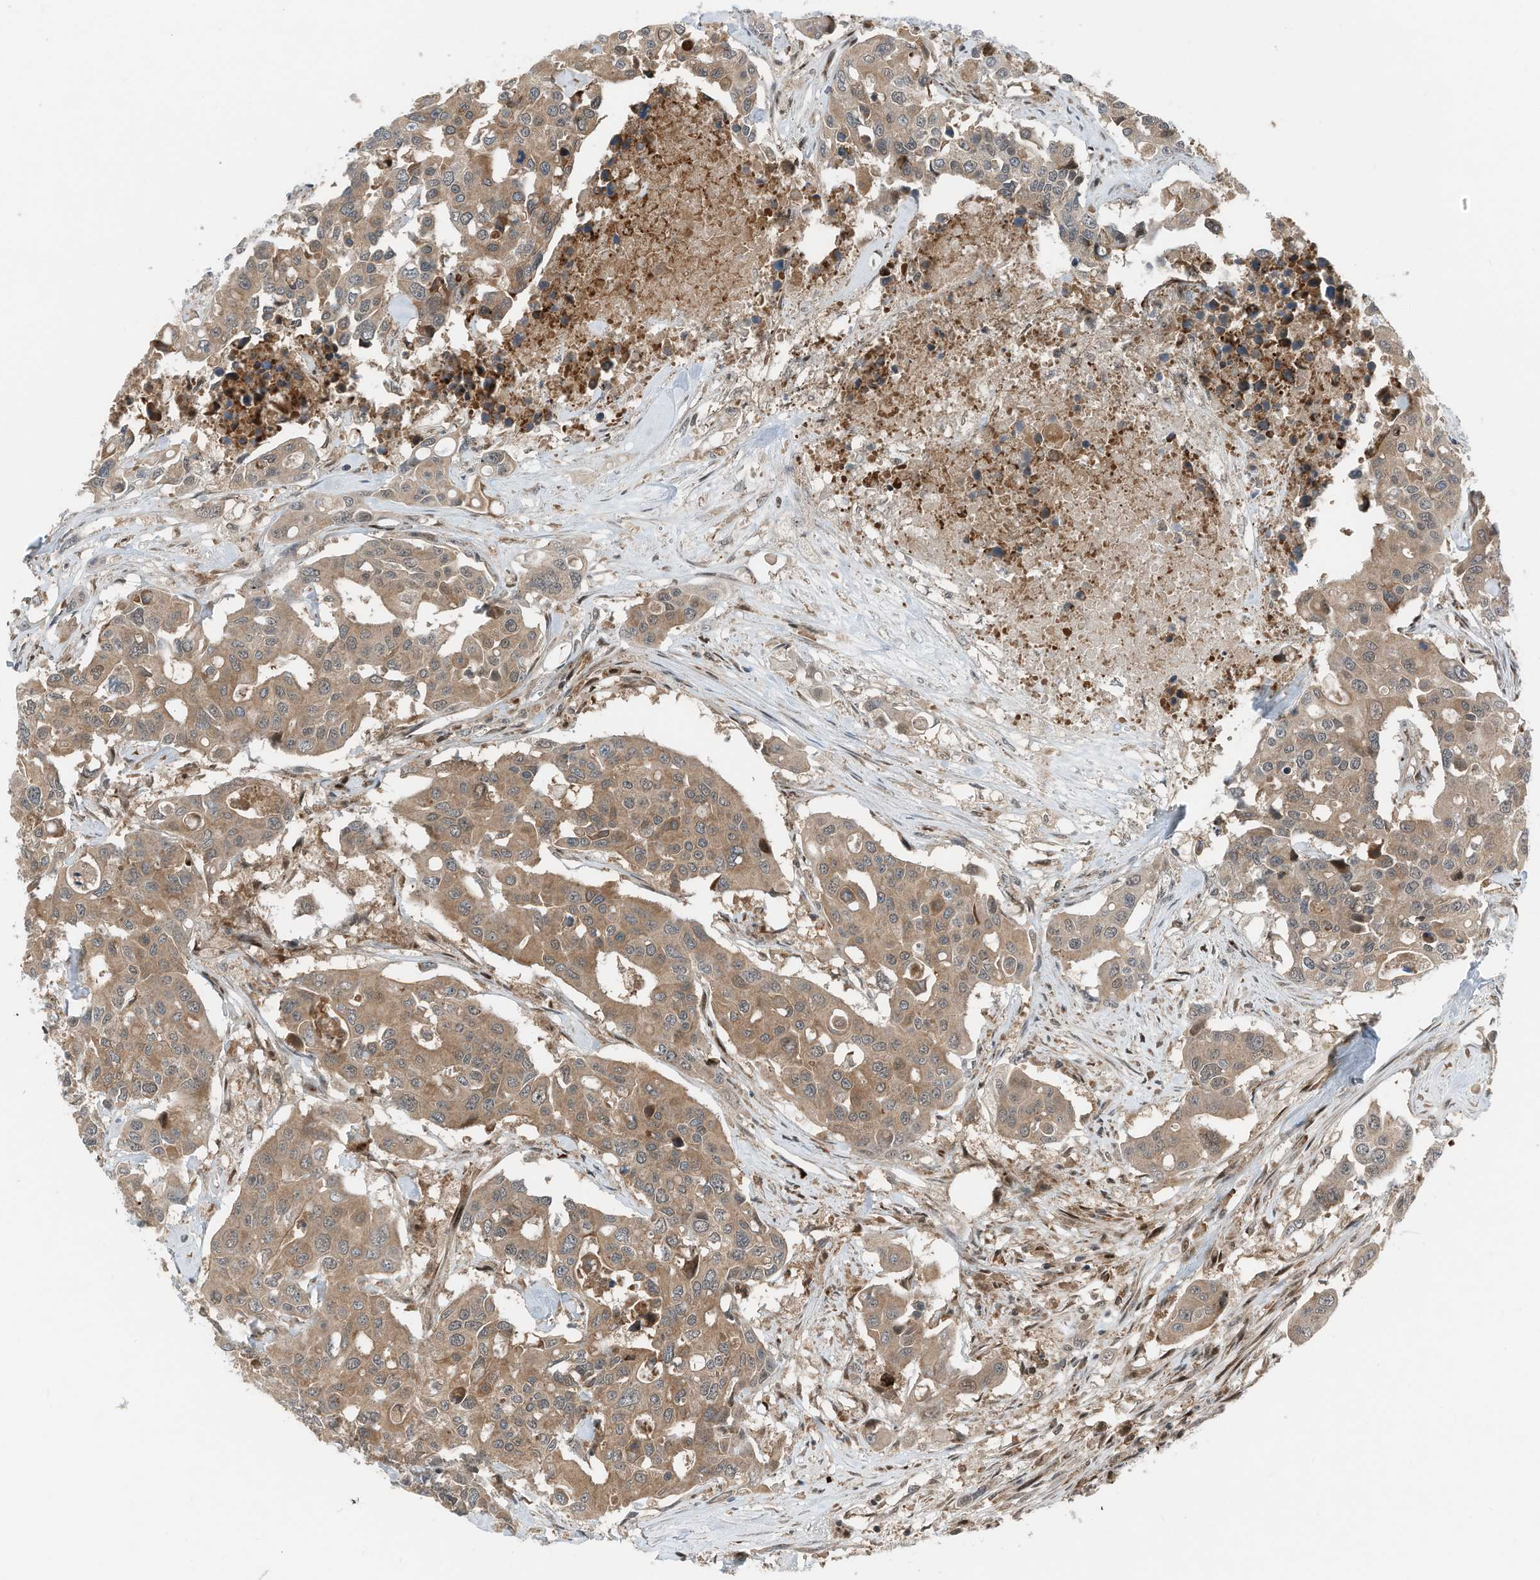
{"staining": {"intensity": "moderate", "quantity": ">75%", "location": "cytoplasmic/membranous"}, "tissue": "colorectal cancer", "cell_type": "Tumor cells", "image_type": "cancer", "snomed": [{"axis": "morphology", "description": "Adenocarcinoma, NOS"}, {"axis": "topography", "description": "Colon"}], "caption": "Protein expression analysis of human colorectal adenocarcinoma reveals moderate cytoplasmic/membranous expression in approximately >75% of tumor cells.", "gene": "RMND1", "patient": {"sex": "male", "age": 77}}